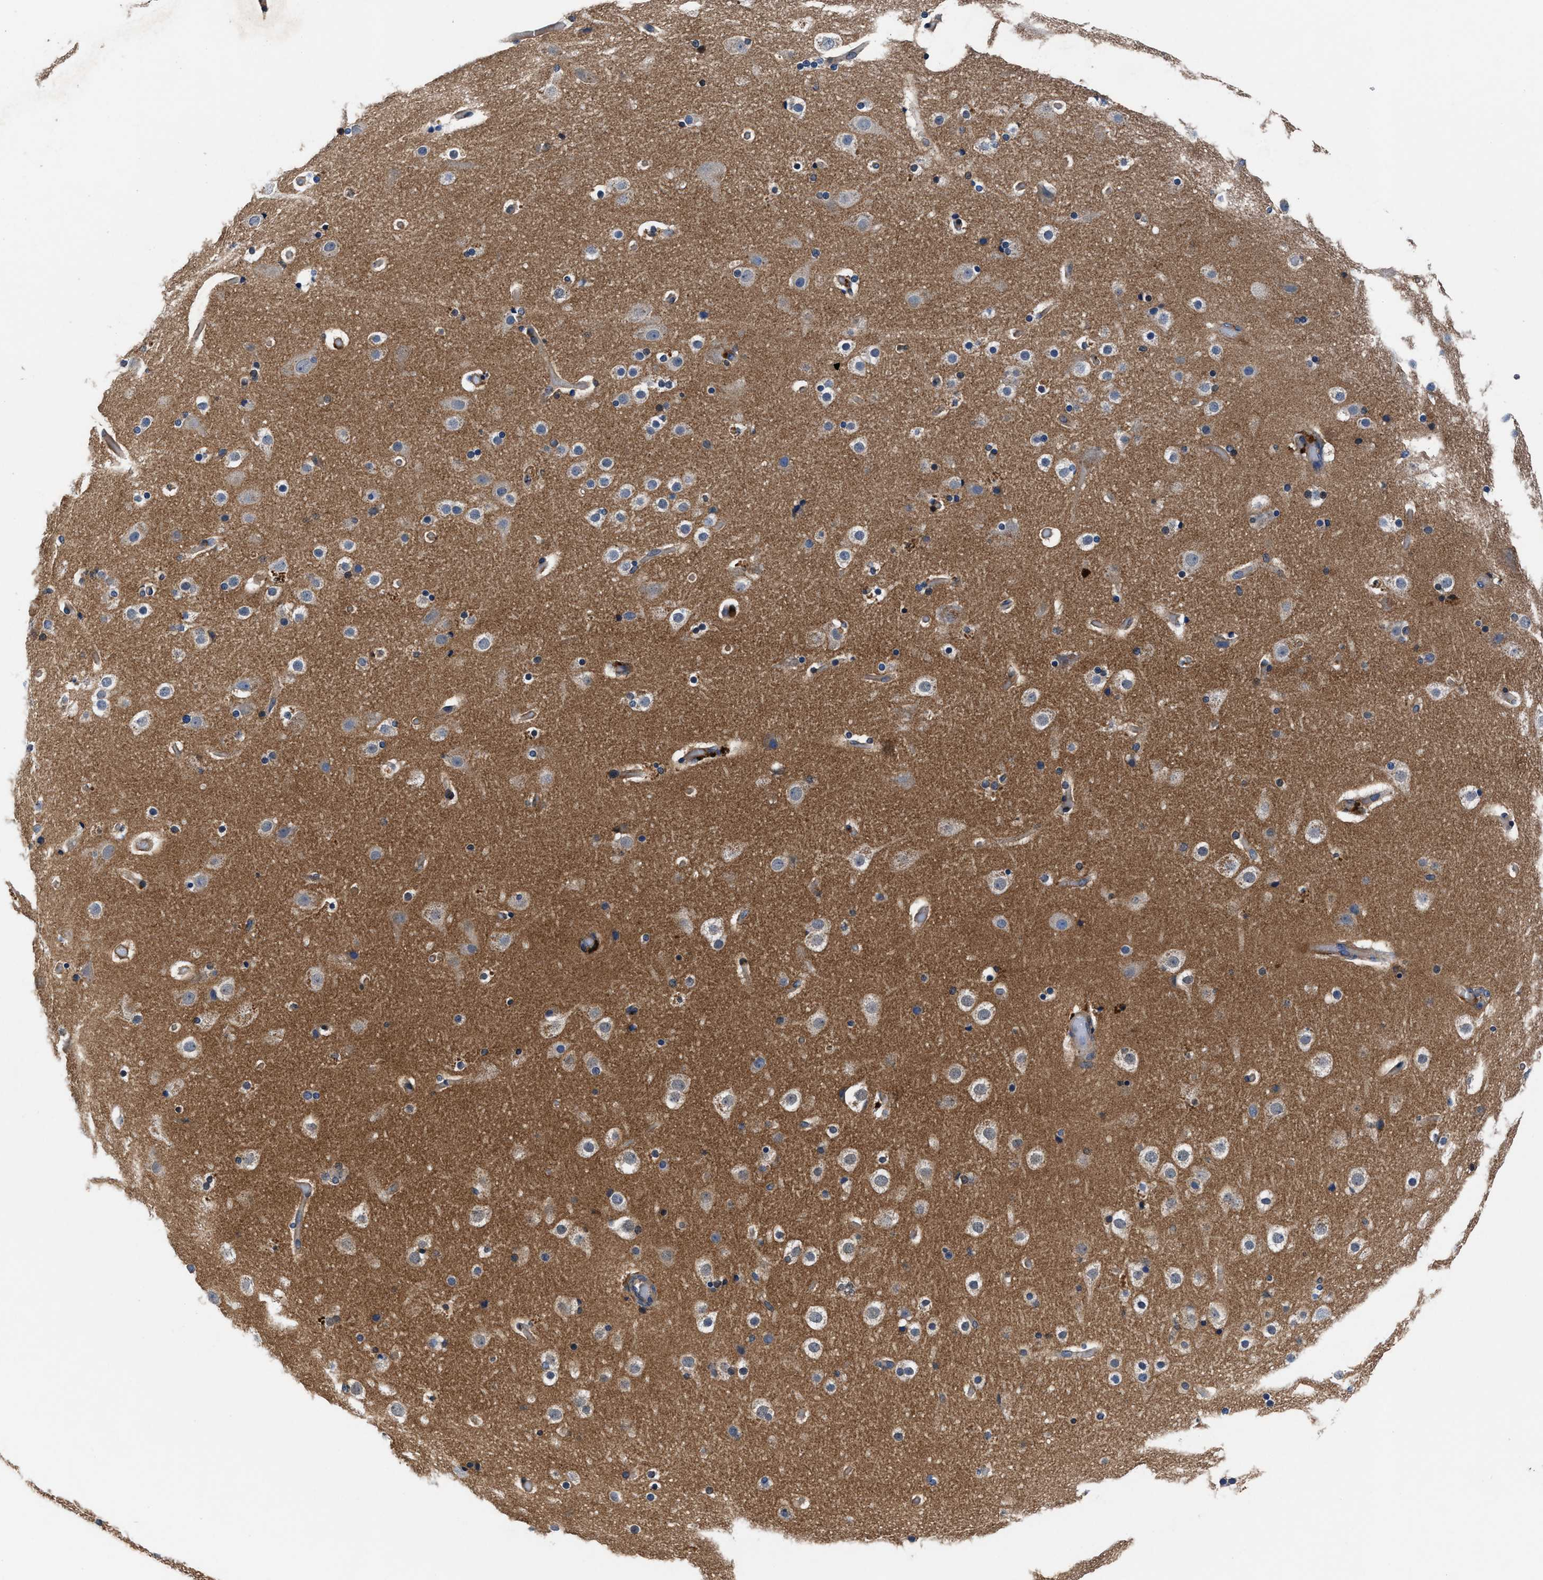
{"staining": {"intensity": "moderate", "quantity": "25%-75%", "location": "cytoplasmic/membranous"}, "tissue": "cerebral cortex", "cell_type": "Endothelial cells", "image_type": "normal", "snomed": [{"axis": "morphology", "description": "Normal tissue, NOS"}, {"axis": "topography", "description": "Cerebral cortex"}], "caption": "High-power microscopy captured an IHC image of normal cerebral cortex, revealing moderate cytoplasmic/membranous expression in about 25%-75% of endothelial cells.", "gene": "SH3GL1", "patient": {"sex": "male", "age": 57}}